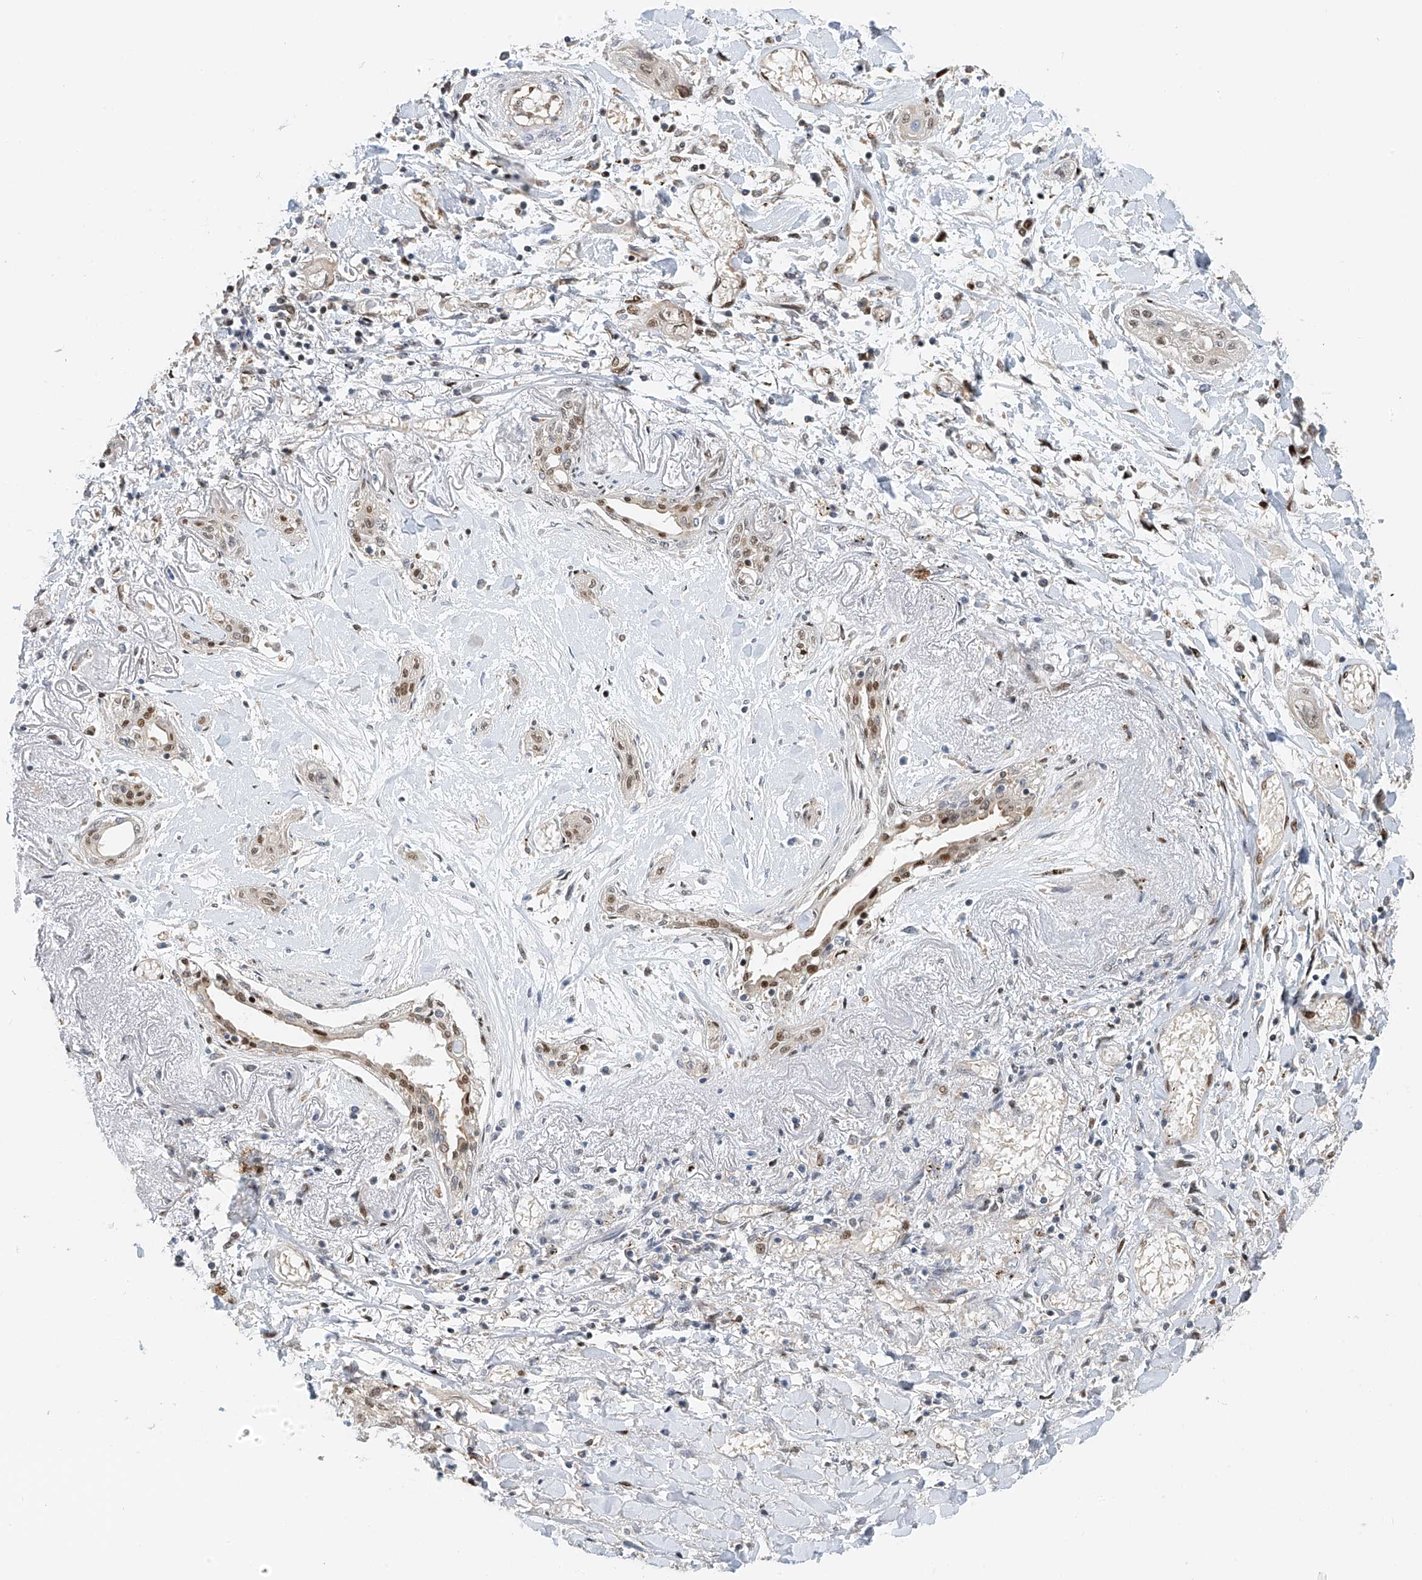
{"staining": {"intensity": "moderate", "quantity": "<25%", "location": "nuclear"}, "tissue": "lung cancer", "cell_type": "Tumor cells", "image_type": "cancer", "snomed": [{"axis": "morphology", "description": "Squamous cell carcinoma, NOS"}, {"axis": "topography", "description": "Lung"}], "caption": "Brown immunohistochemical staining in human lung squamous cell carcinoma exhibits moderate nuclear staining in approximately <25% of tumor cells.", "gene": "ZNF514", "patient": {"sex": "female", "age": 47}}